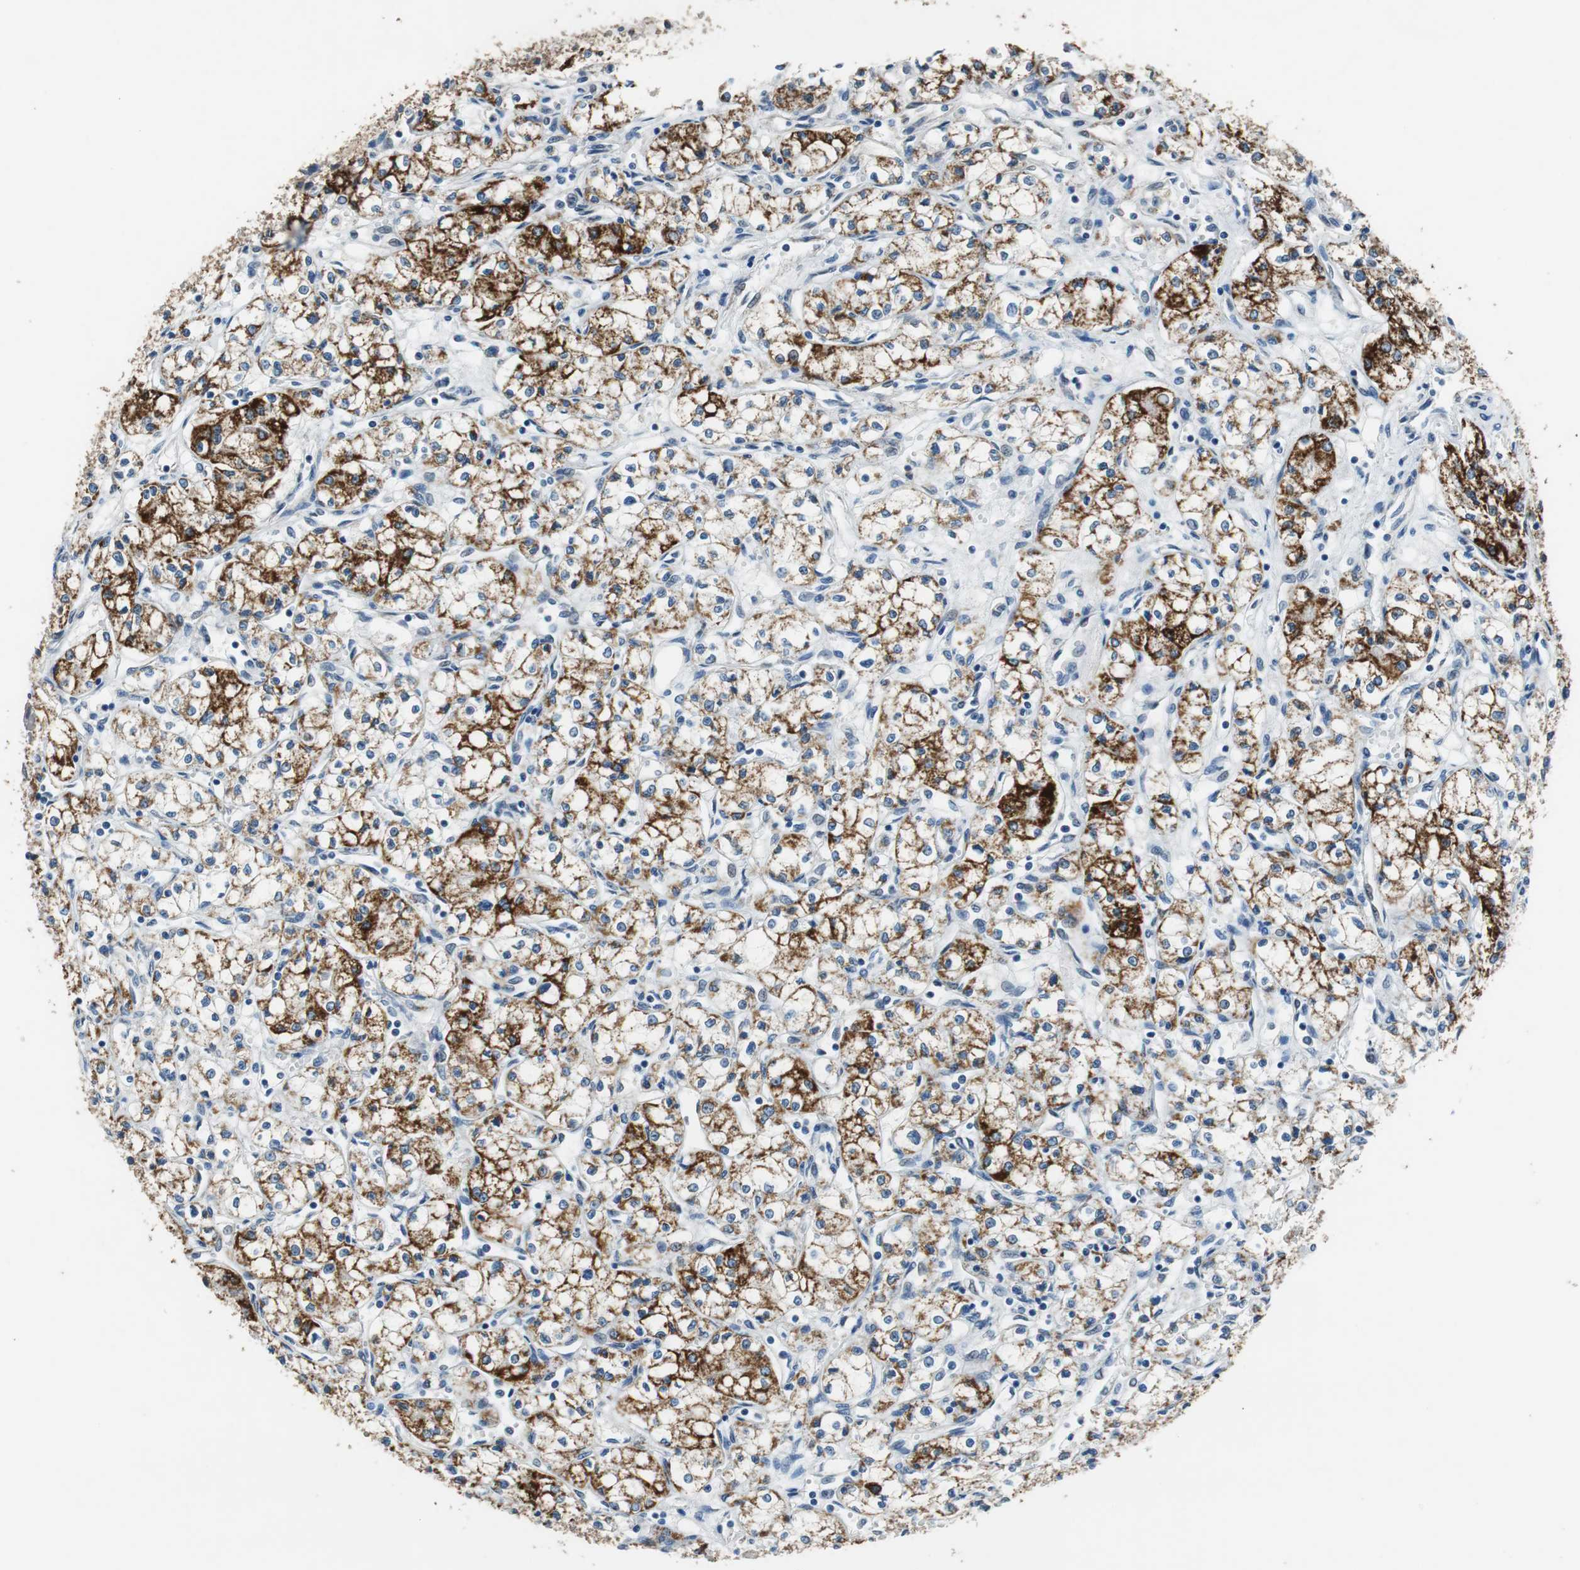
{"staining": {"intensity": "strong", "quantity": ">75%", "location": "cytoplasmic/membranous"}, "tissue": "renal cancer", "cell_type": "Tumor cells", "image_type": "cancer", "snomed": [{"axis": "morphology", "description": "Normal tissue, NOS"}, {"axis": "morphology", "description": "Adenocarcinoma, NOS"}, {"axis": "topography", "description": "Kidney"}], "caption": "Immunohistochemical staining of human renal adenocarcinoma shows strong cytoplasmic/membranous protein positivity in approximately >75% of tumor cells. The staining was performed using DAB, with brown indicating positive protein expression. Nuclei are stained blue with hematoxylin.", "gene": "ALDH4A1", "patient": {"sex": "male", "age": 59}}